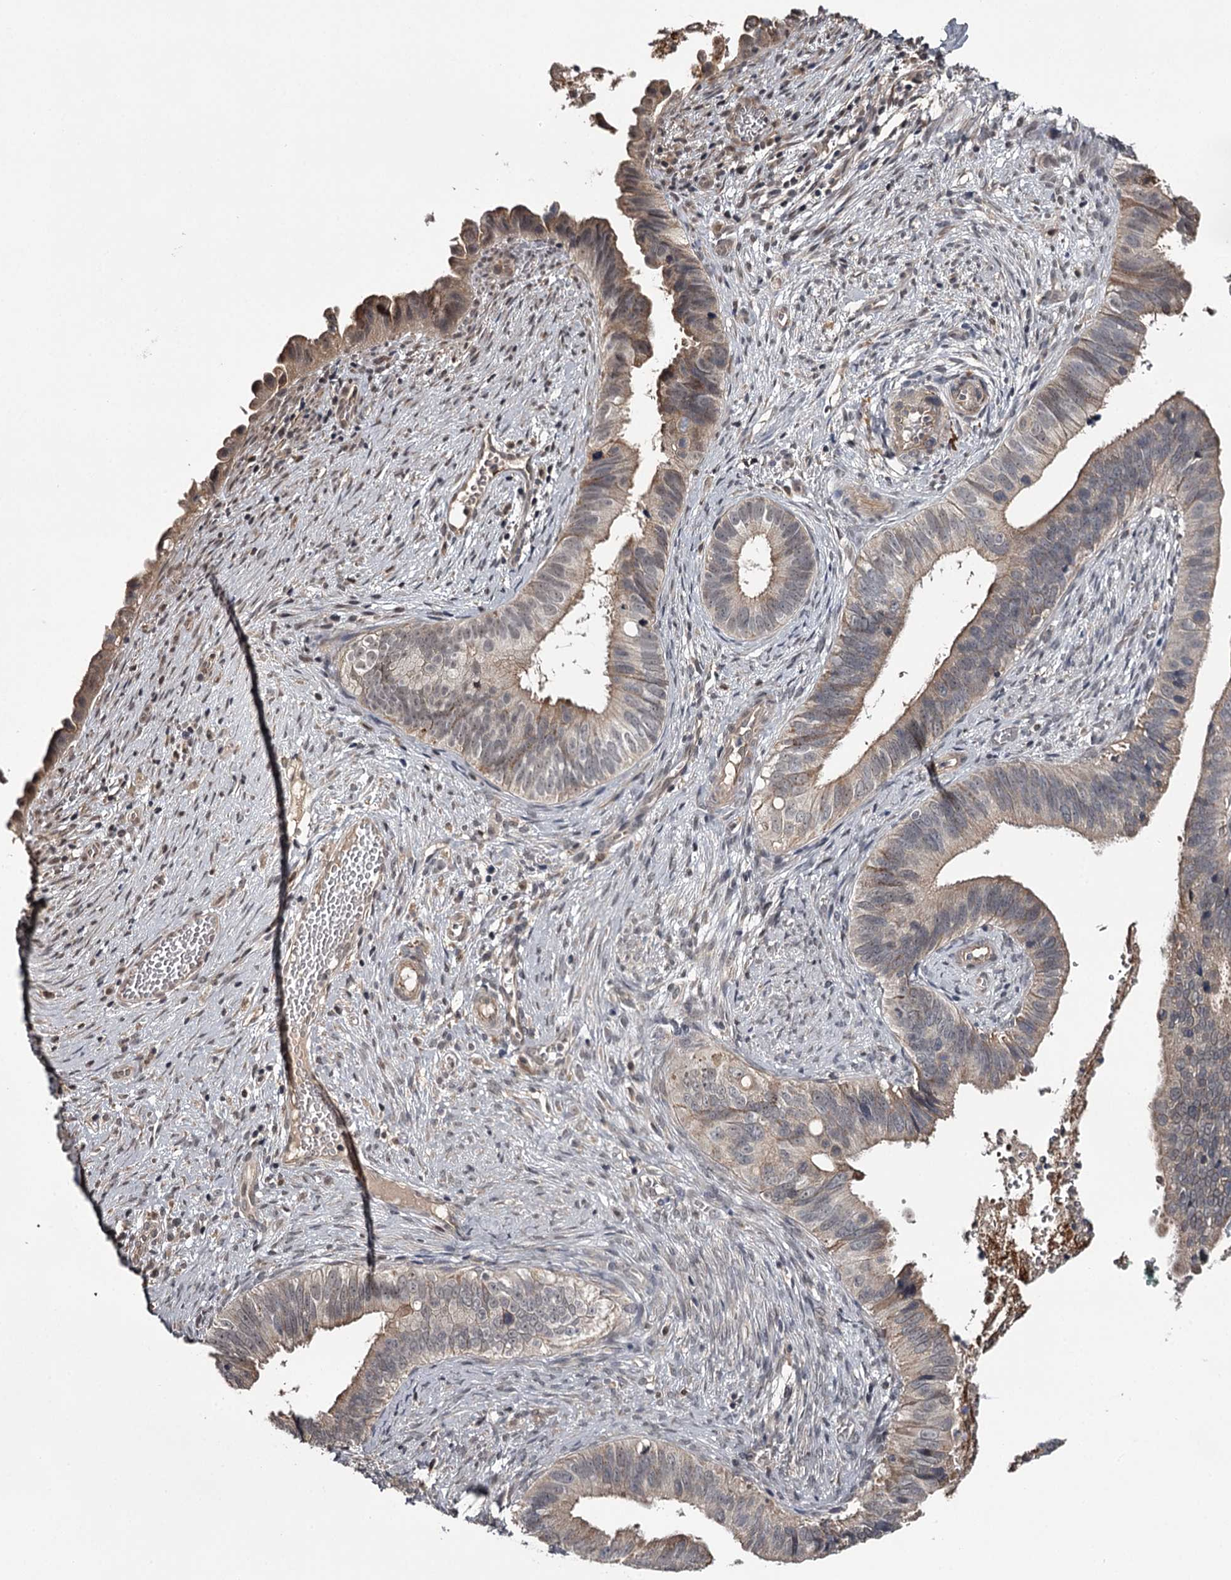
{"staining": {"intensity": "moderate", "quantity": "<25%", "location": "cytoplasmic/membranous"}, "tissue": "cervical cancer", "cell_type": "Tumor cells", "image_type": "cancer", "snomed": [{"axis": "morphology", "description": "Adenocarcinoma, NOS"}, {"axis": "topography", "description": "Cervix"}], "caption": "Approximately <25% of tumor cells in cervical cancer (adenocarcinoma) reveal moderate cytoplasmic/membranous protein positivity as visualized by brown immunohistochemical staining.", "gene": "CWF19L2", "patient": {"sex": "female", "age": 42}}